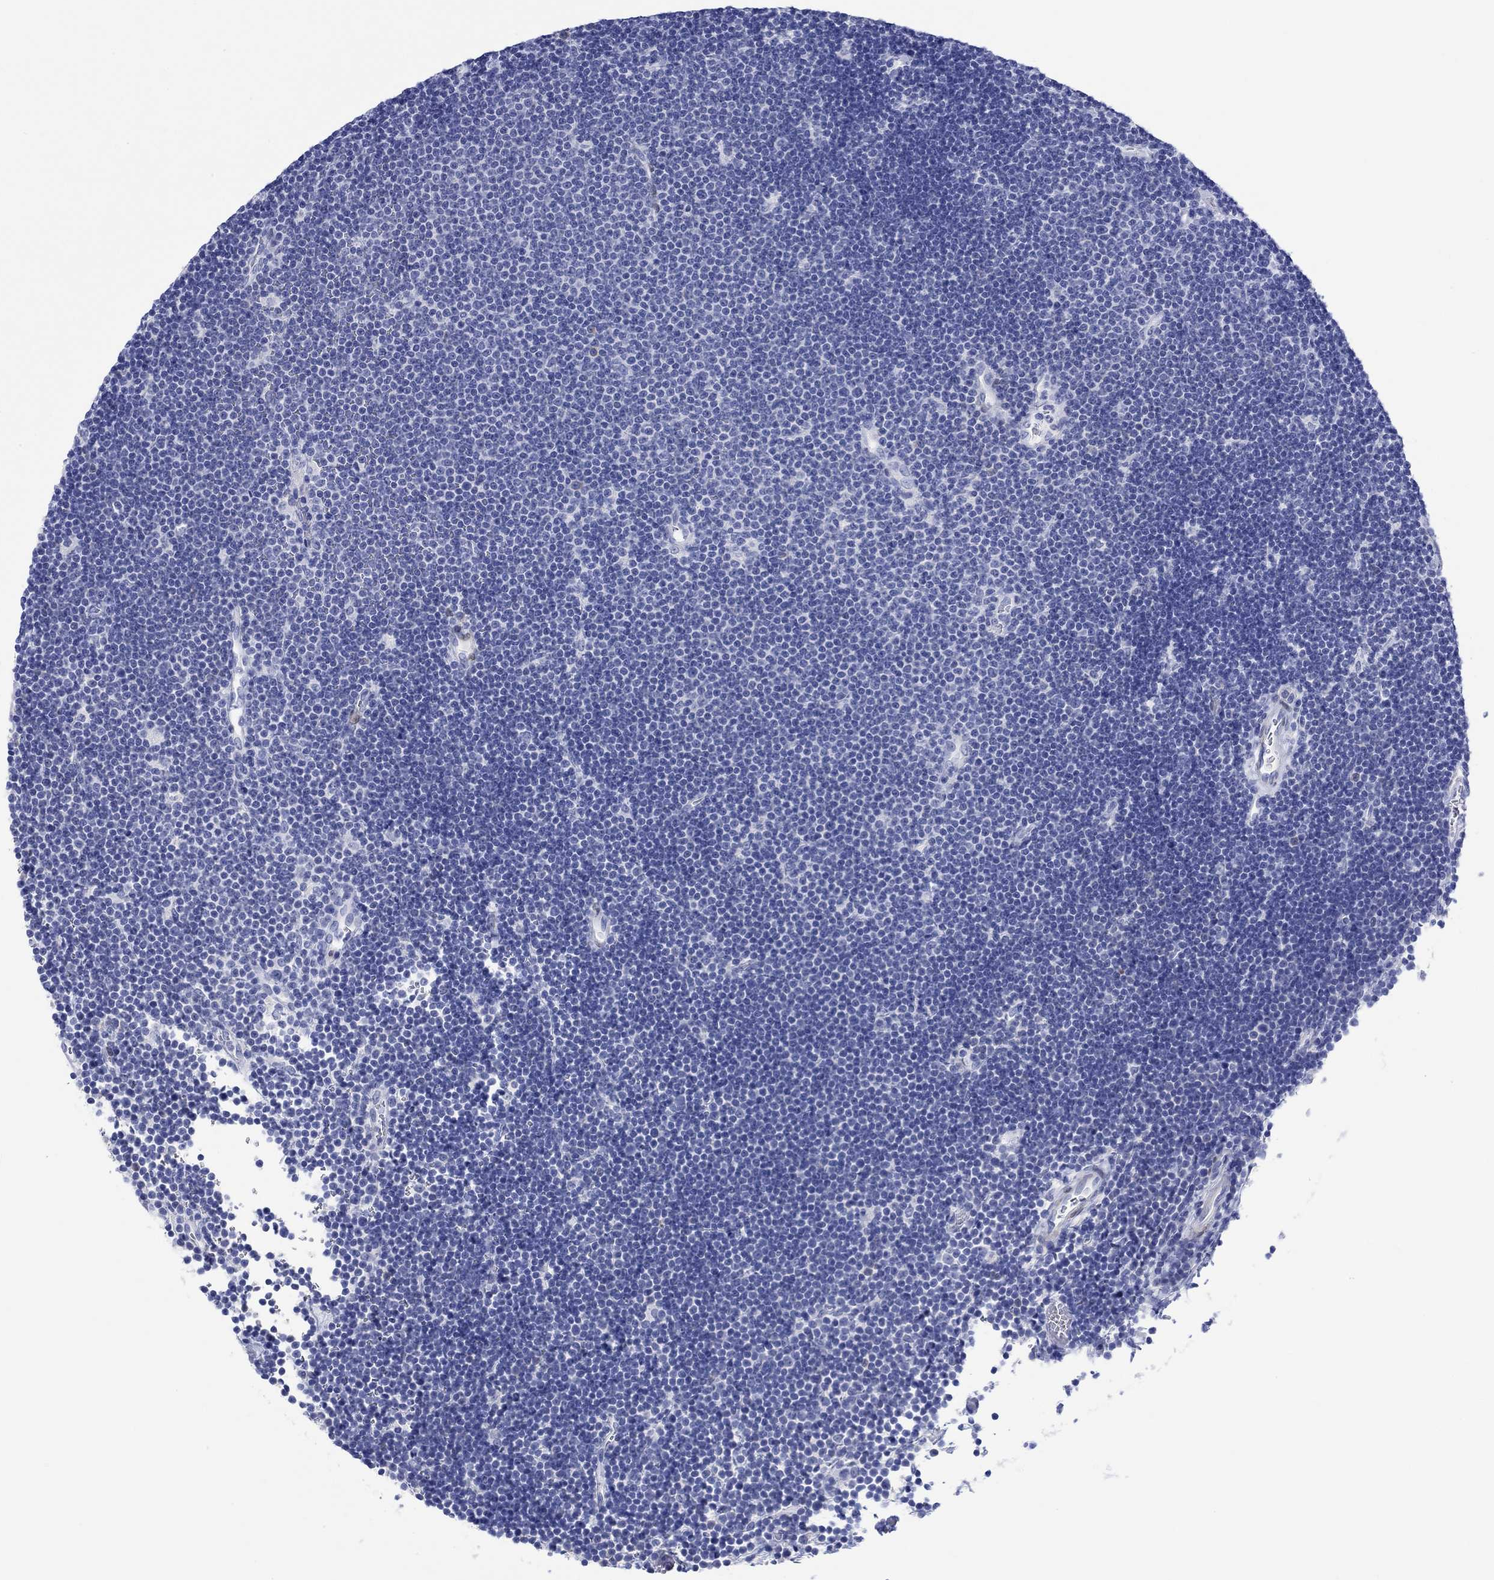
{"staining": {"intensity": "negative", "quantity": "none", "location": "none"}, "tissue": "lymphoma", "cell_type": "Tumor cells", "image_type": "cancer", "snomed": [{"axis": "morphology", "description": "Malignant lymphoma, non-Hodgkin's type, Low grade"}, {"axis": "topography", "description": "Brain"}], "caption": "IHC image of neoplastic tissue: human lymphoma stained with DAB exhibits no significant protein expression in tumor cells.", "gene": "MSI1", "patient": {"sex": "female", "age": 66}}